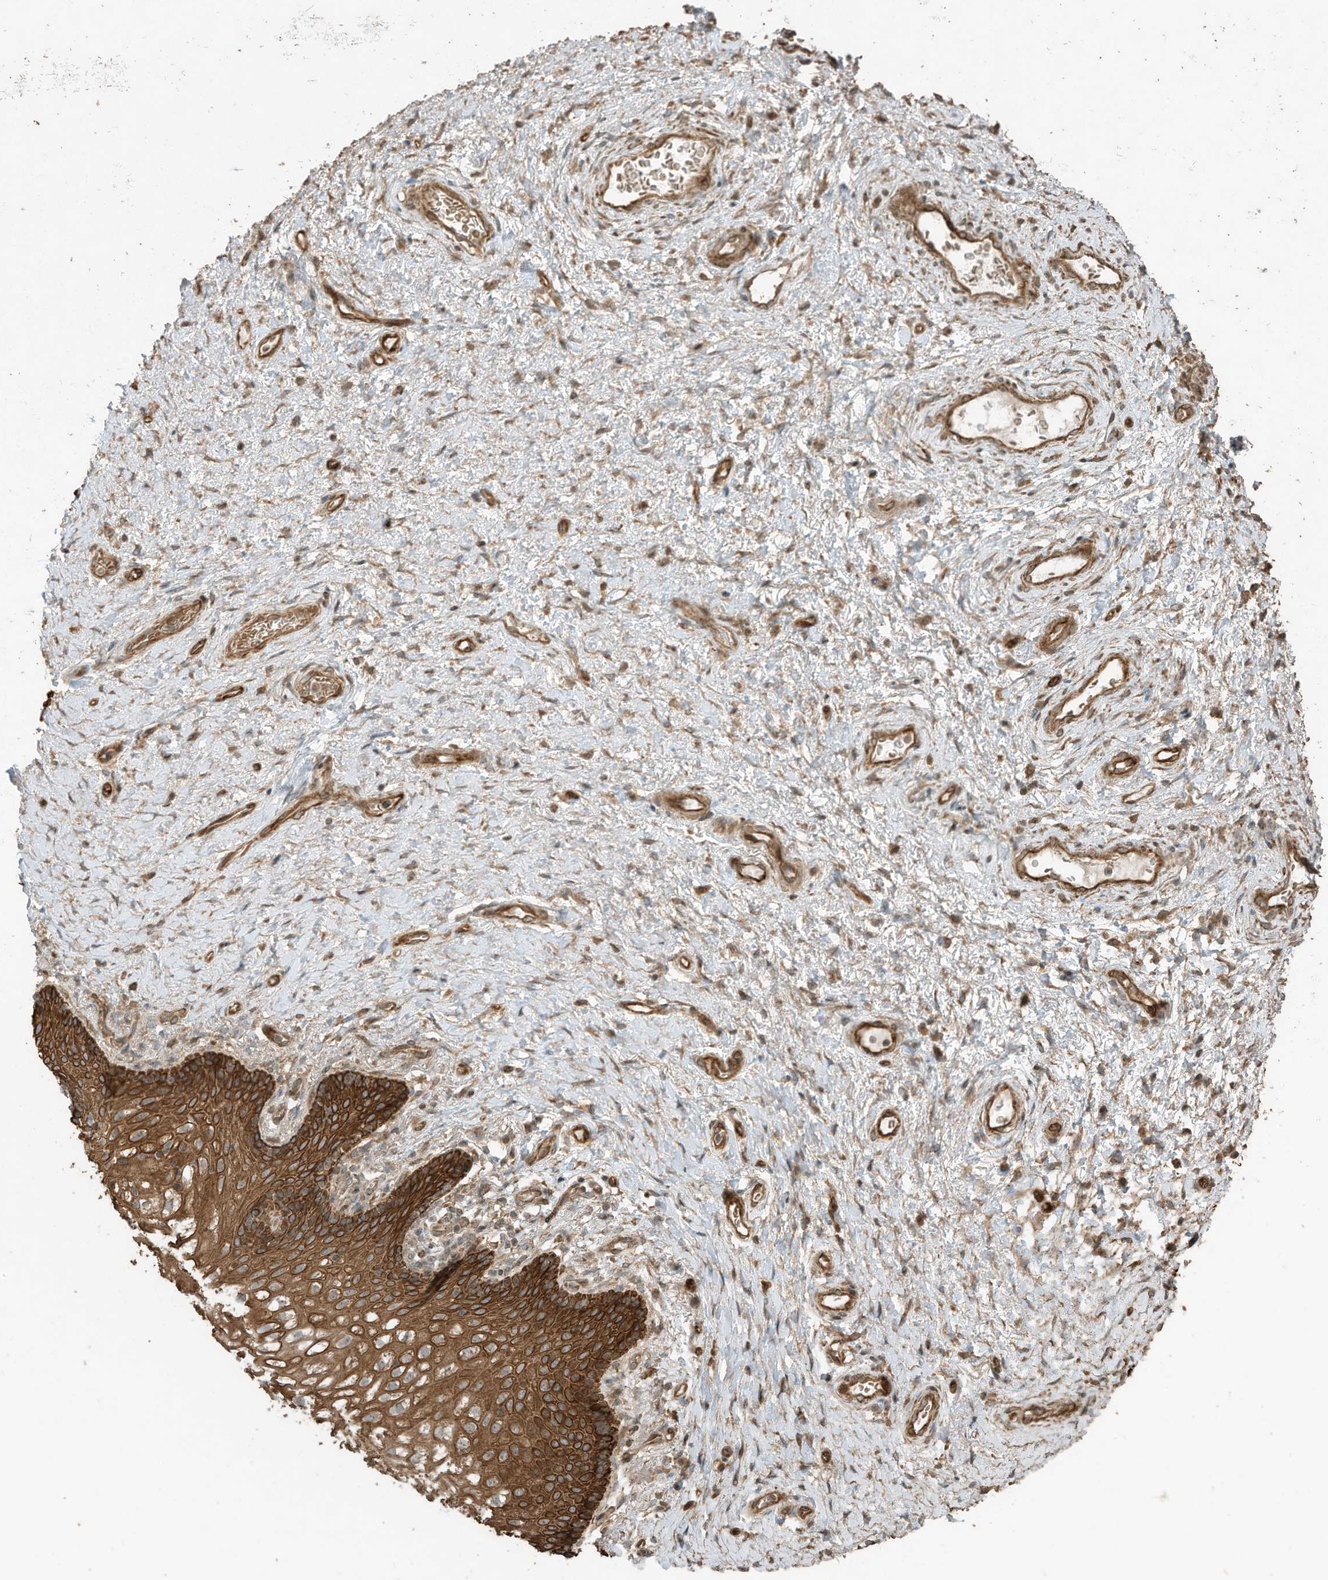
{"staining": {"intensity": "strong", "quantity": ">75%", "location": "cytoplasmic/membranous"}, "tissue": "vagina", "cell_type": "Squamous epithelial cells", "image_type": "normal", "snomed": [{"axis": "morphology", "description": "Normal tissue, NOS"}, {"axis": "topography", "description": "Vagina"}], "caption": "Vagina stained with immunohistochemistry (IHC) reveals strong cytoplasmic/membranous positivity in approximately >75% of squamous epithelial cells.", "gene": "ZNF653", "patient": {"sex": "female", "age": 60}}